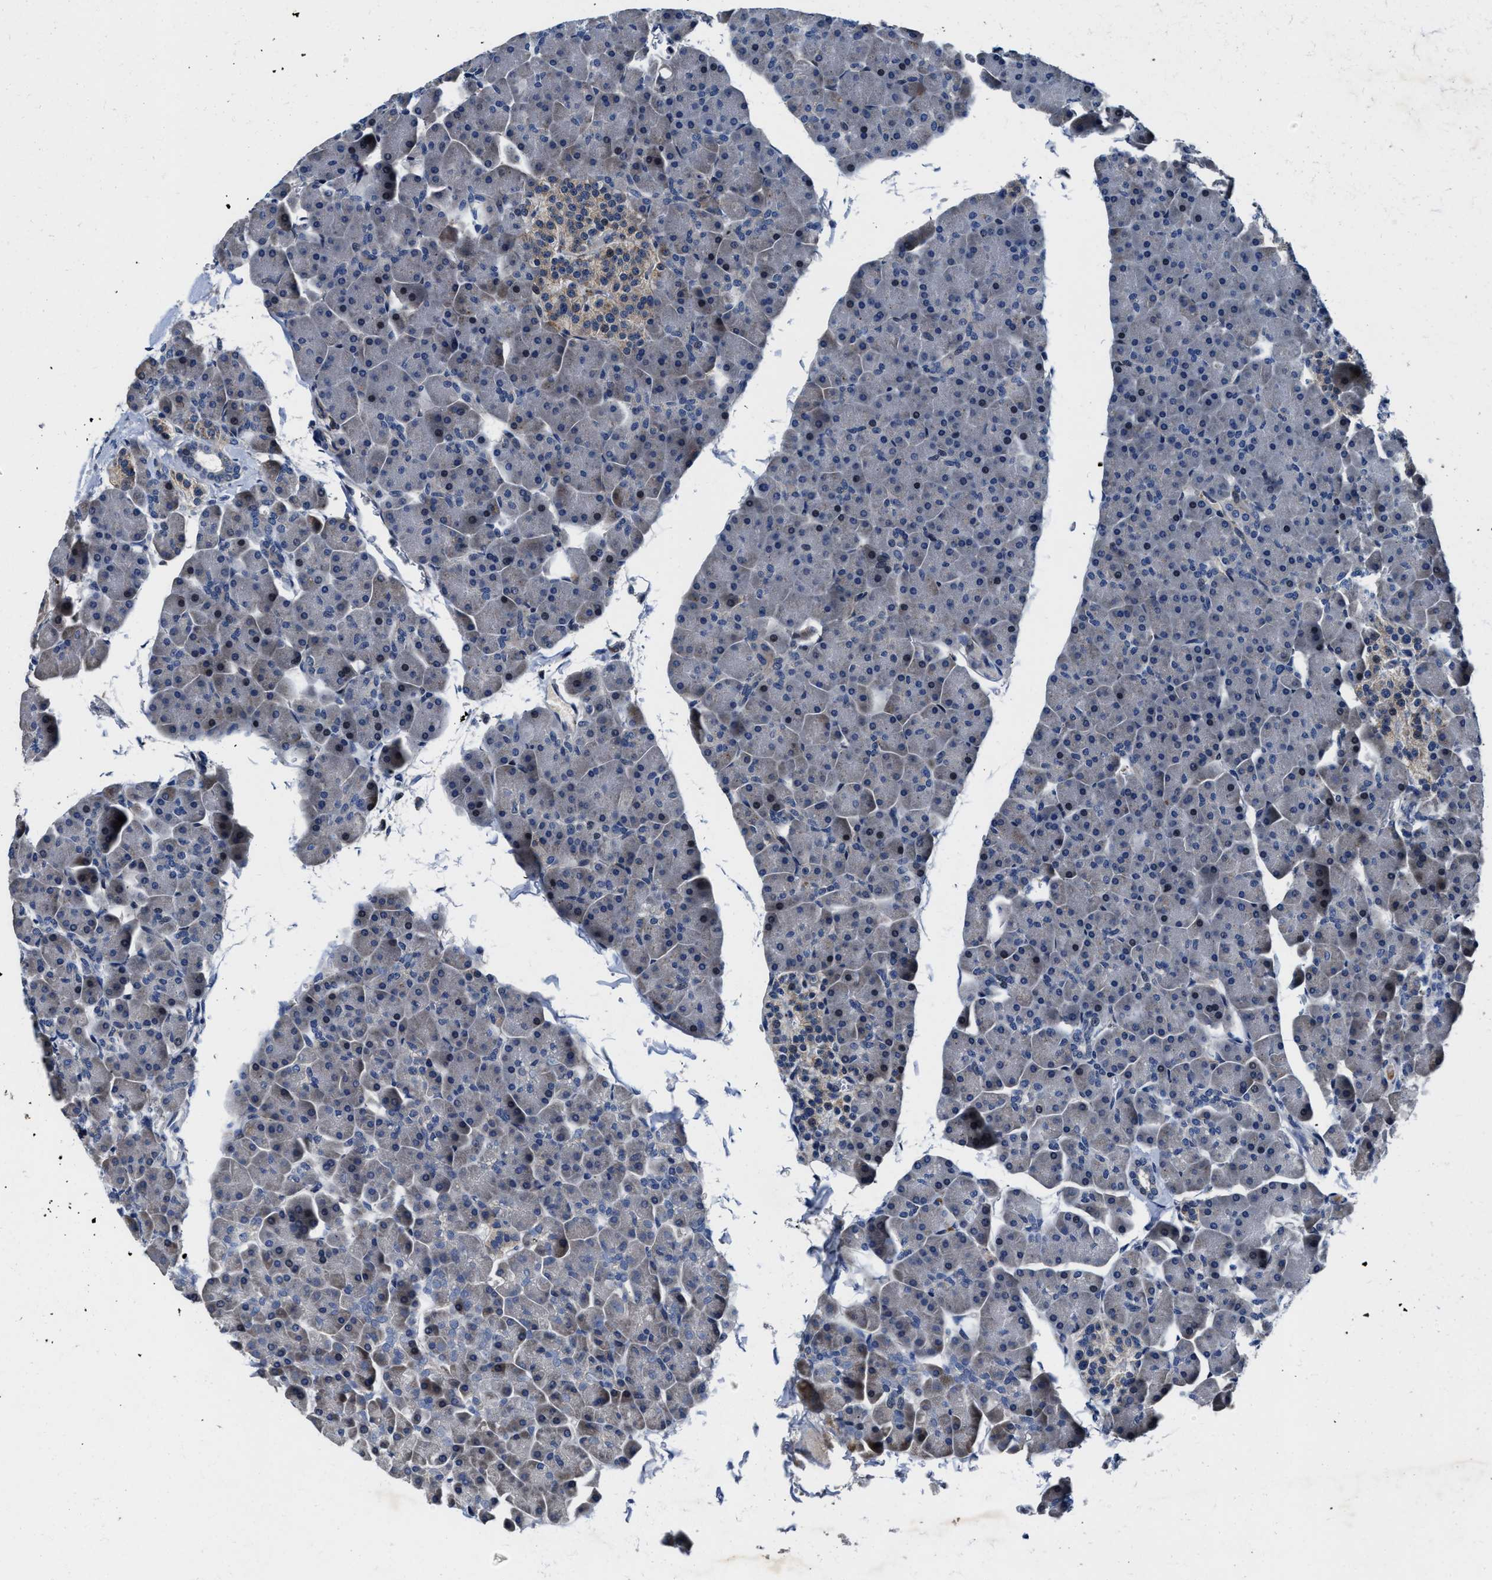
{"staining": {"intensity": "negative", "quantity": "none", "location": "none"}, "tissue": "pancreas", "cell_type": "Exocrine glandular cells", "image_type": "normal", "snomed": [{"axis": "morphology", "description": "Normal tissue, NOS"}, {"axis": "topography", "description": "Pancreas"}], "caption": "An image of pancreas stained for a protein shows no brown staining in exocrine glandular cells.", "gene": "C2orf66", "patient": {"sex": "male", "age": 35}}